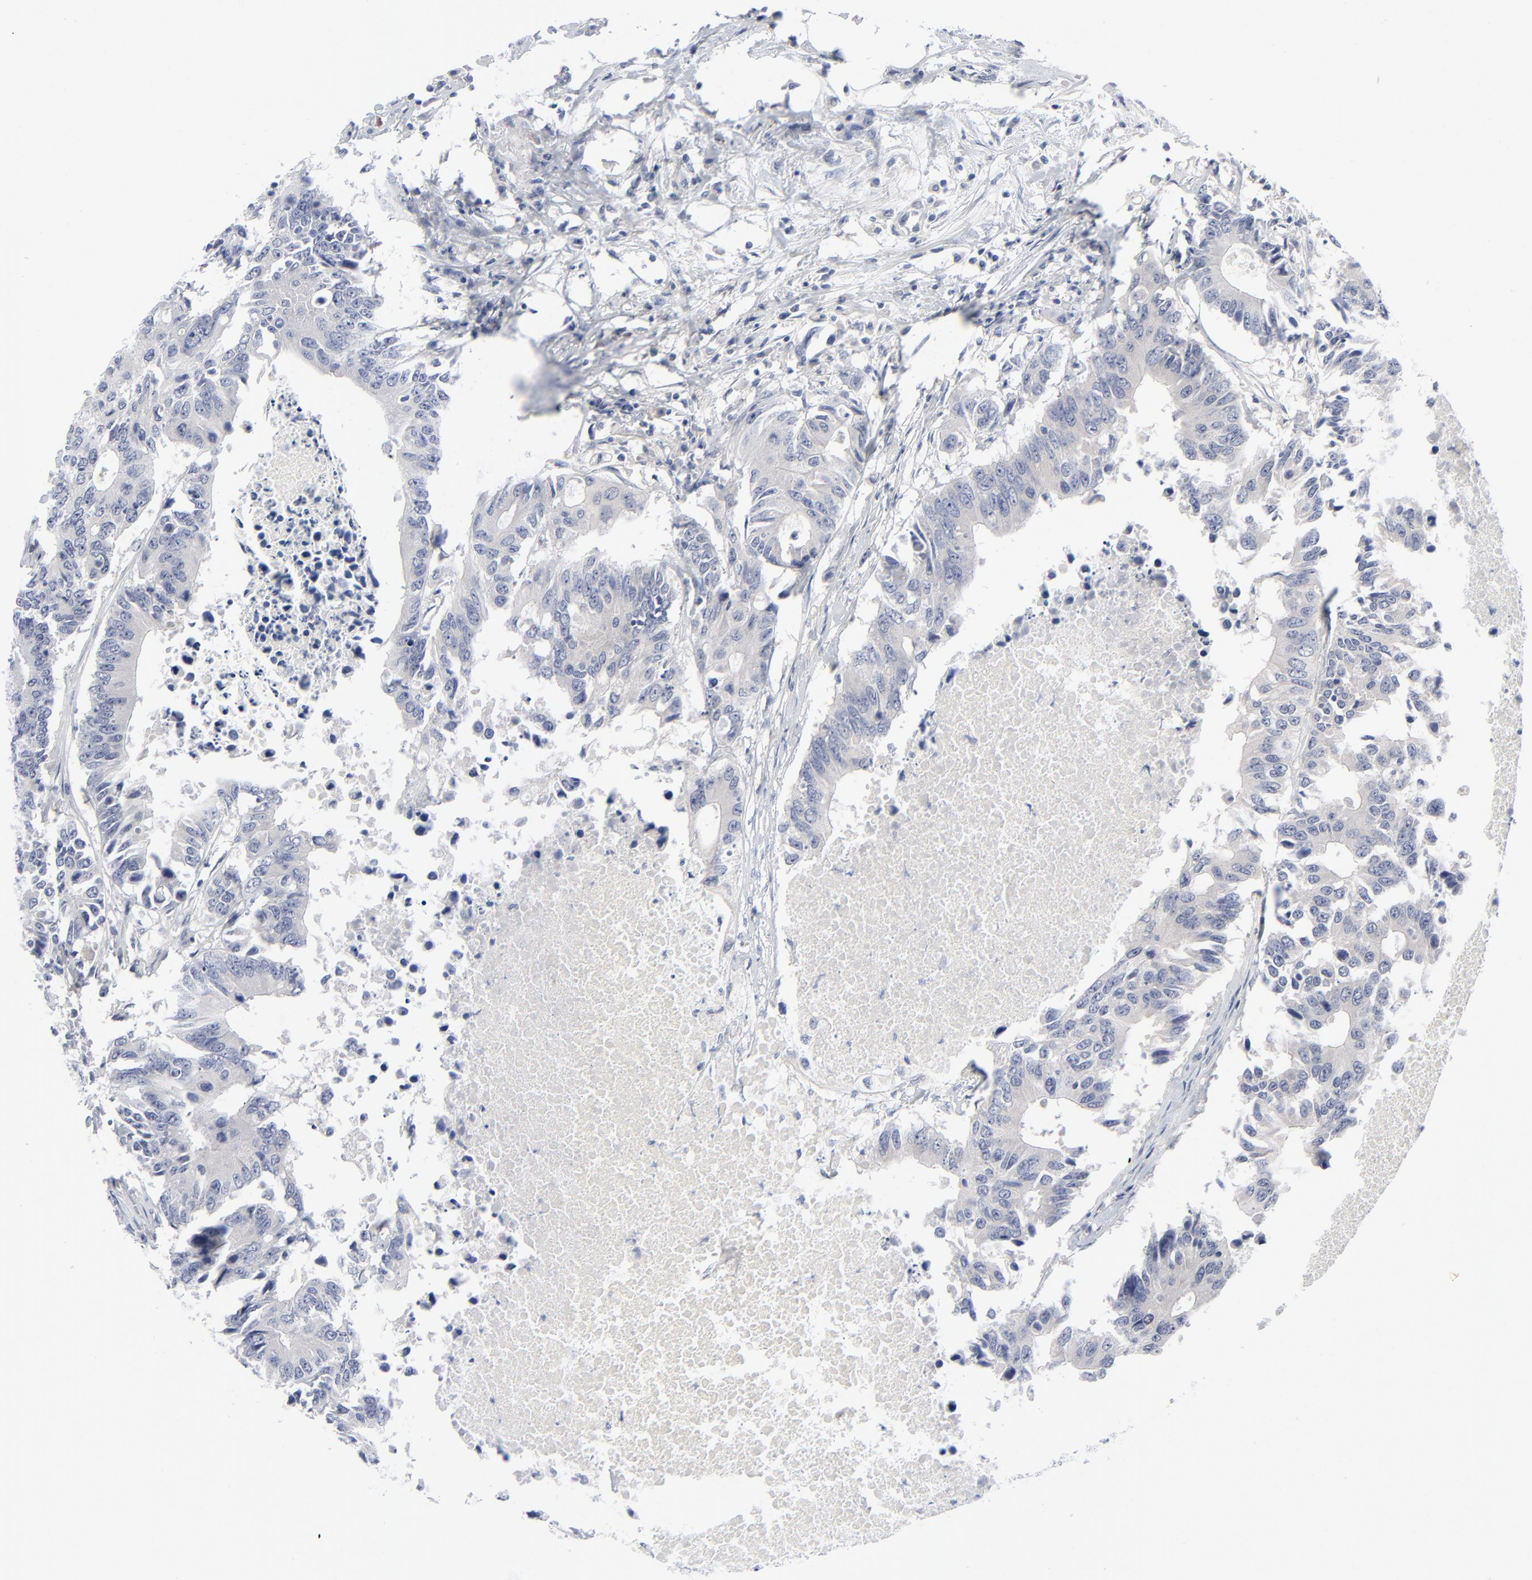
{"staining": {"intensity": "negative", "quantity": "none", "location": "none"}, "tissue": "colorectal cancer", "cell_type": "Tumor cells", "image_type": "cancer", "snomed": [{"axis": "morphology", "description": "Adenocarcinoma, NOS"}, {"axis": "topography", "description": "Colon"}], "caption": "Immunohistochemistry (IHC) image of neoplastic tissue: colorectal cancer (adenocarcinoma) stained with DAB (3,3'-diaminobenzidine) shows no significant protein staining in tumor cells.", "gene": "CLEC4G", "patient": {"sex": "male", "age": 71}}